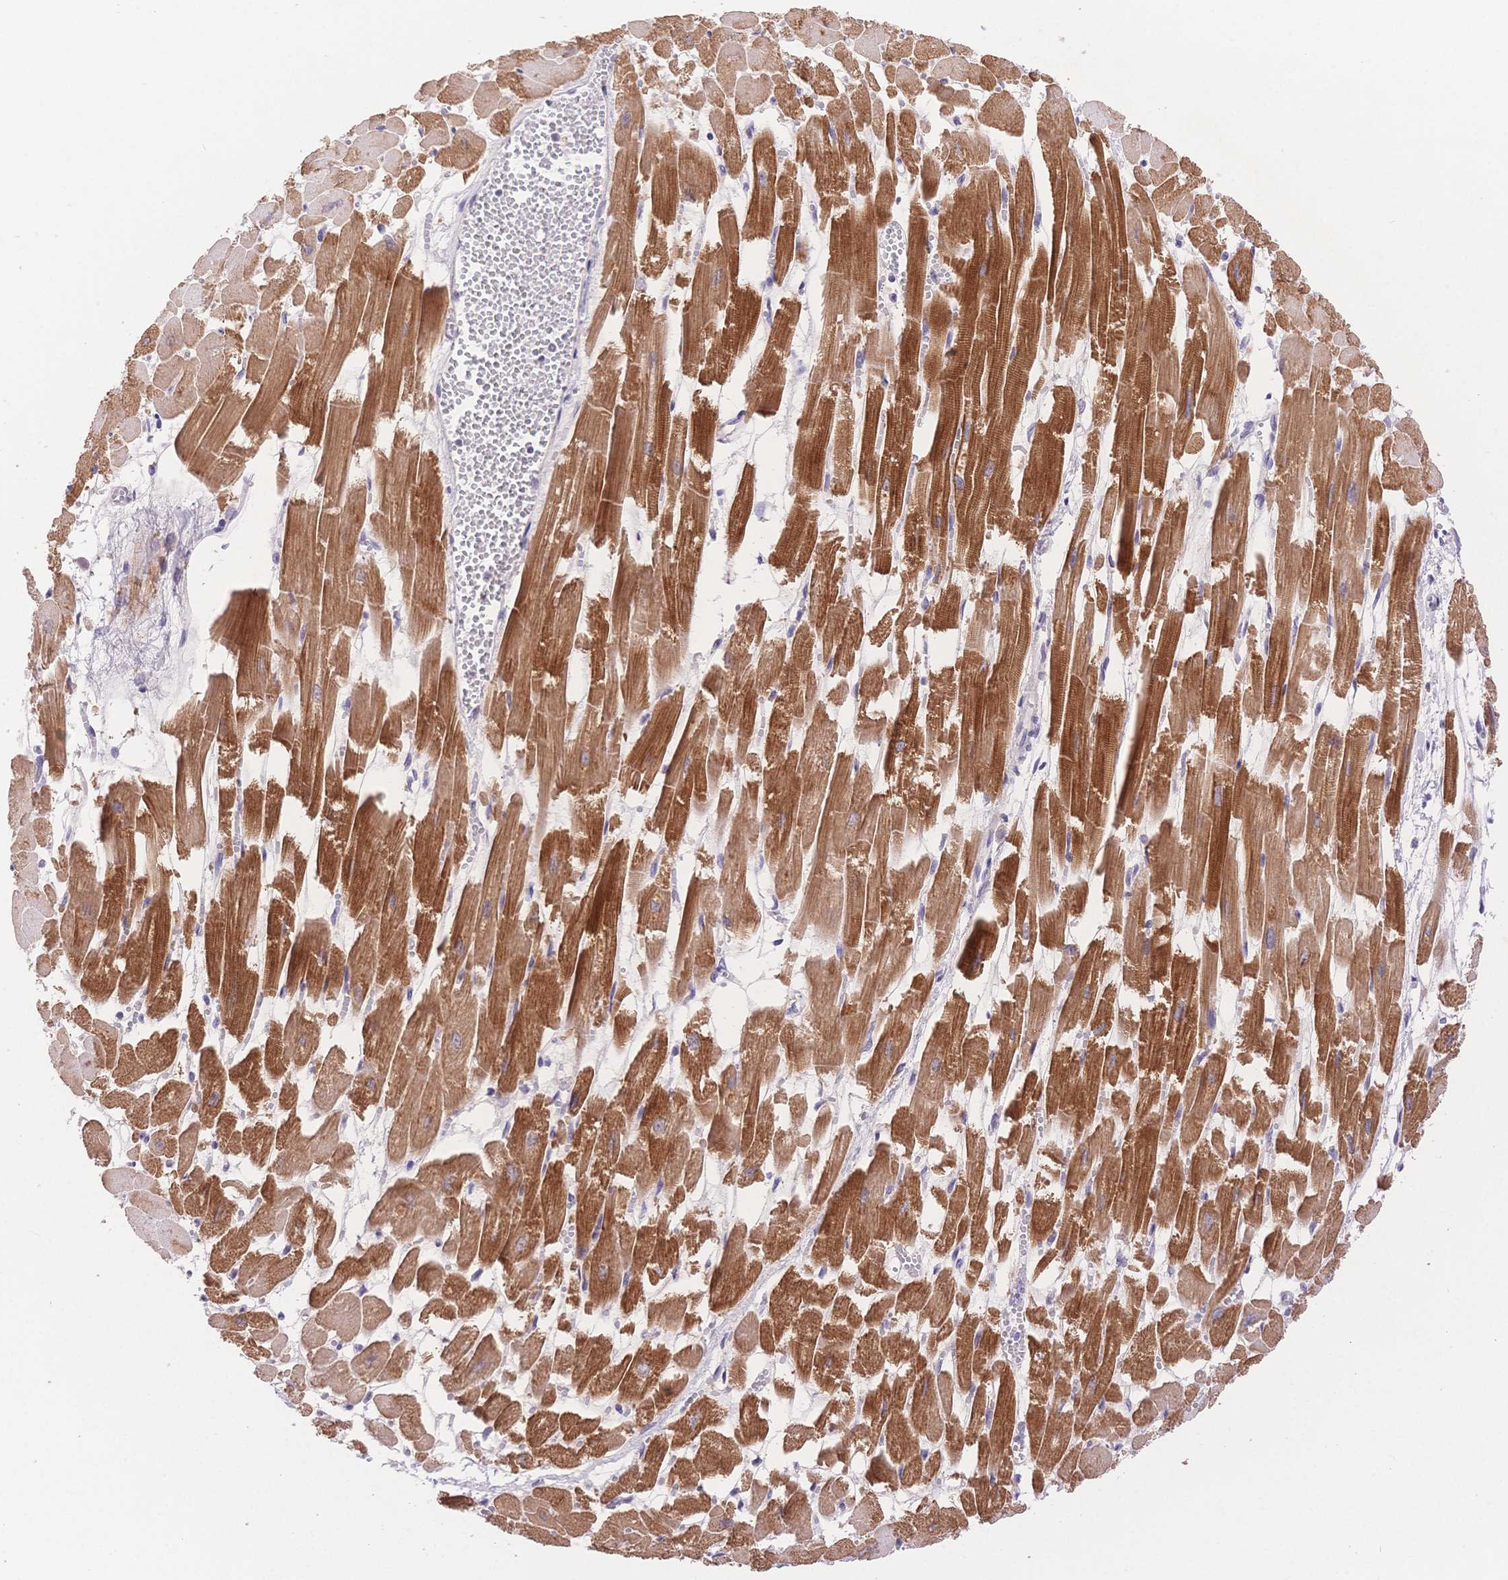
{"staining": {"intensity": "moderate", "quantity": ">75%", "location": "cytoplasmic/membranous"}, "tissue": "heart muscle", "cell_type": "Cardiomyocytes", "image_type": "normal", "snomed": [{"axis": "morphology", "description": "Normal tissue, NOS"}, {"axis": "topography", "description": "Heart"}], "caption": "An immunohistochemistry image of benign tissue is shown. Protein staining in brown labels moderate cytoplasmic/membranous positivity in heart muscle within cardiomyocytes.", "gene": "MYOM1", "patient": {"sex": "female", "age": 52}}